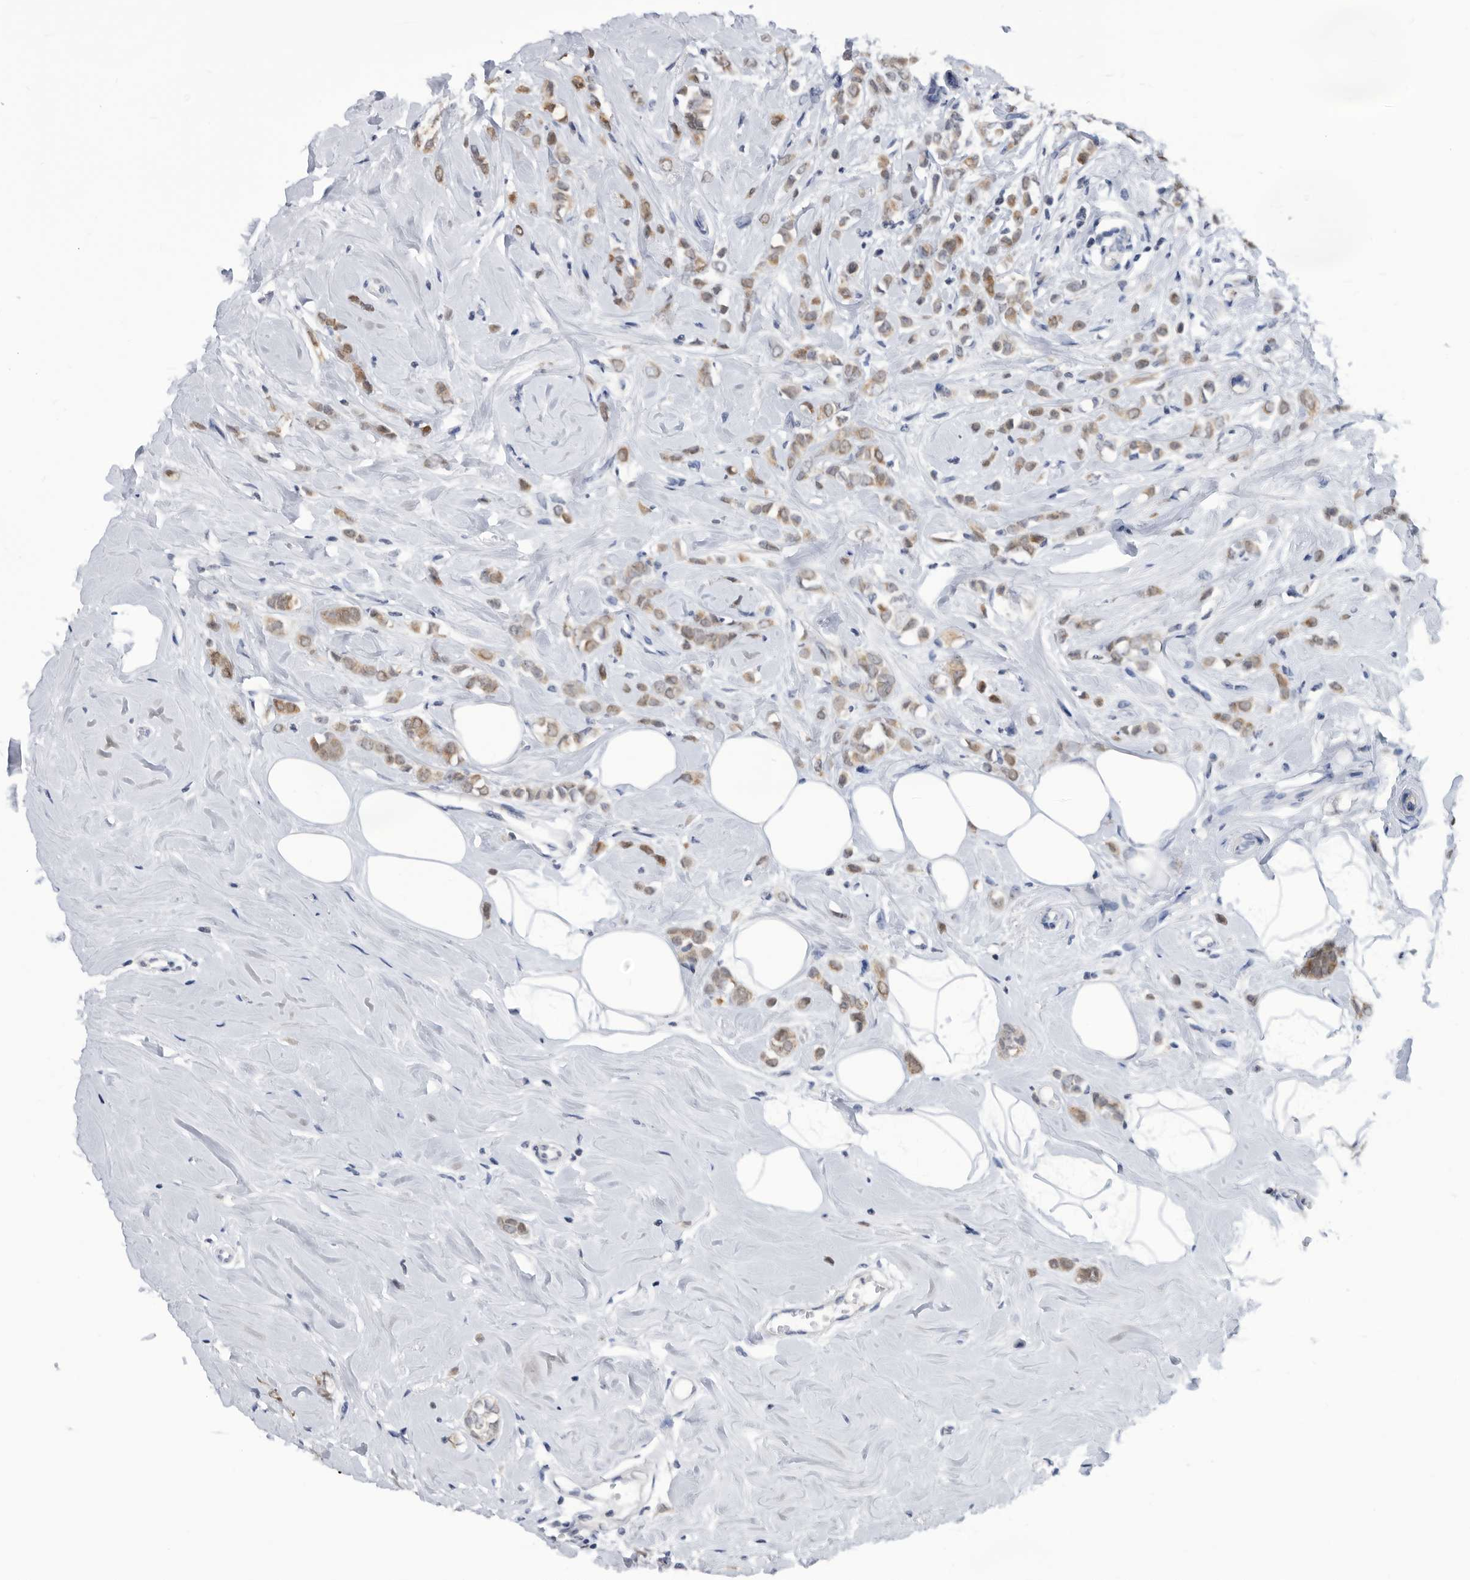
{"staining": {"intensity": "moderate", "quantity": ">75%", "location": "cytoplasmic/membranous"}, "tissue": "breast cancer", "cell_type": "Tumor cells", "image_type": "cancer", "snomed": [{"axis": "morphology", "description": "Lobular carcinoma"}, {"axis": "topography", "description": "Breast"}], "caption": "High-magnification brightfield microscopy of breast lobular carcinoma stained with DAB (brown) and counterstained with hematoxylin (blue). tumor cells exhibit moderate cytoplasmic/membranous positivity is present in approximately>75% of cells.", "gene": "TSTD1", "patient": {"sex": "female", "age": 47}}